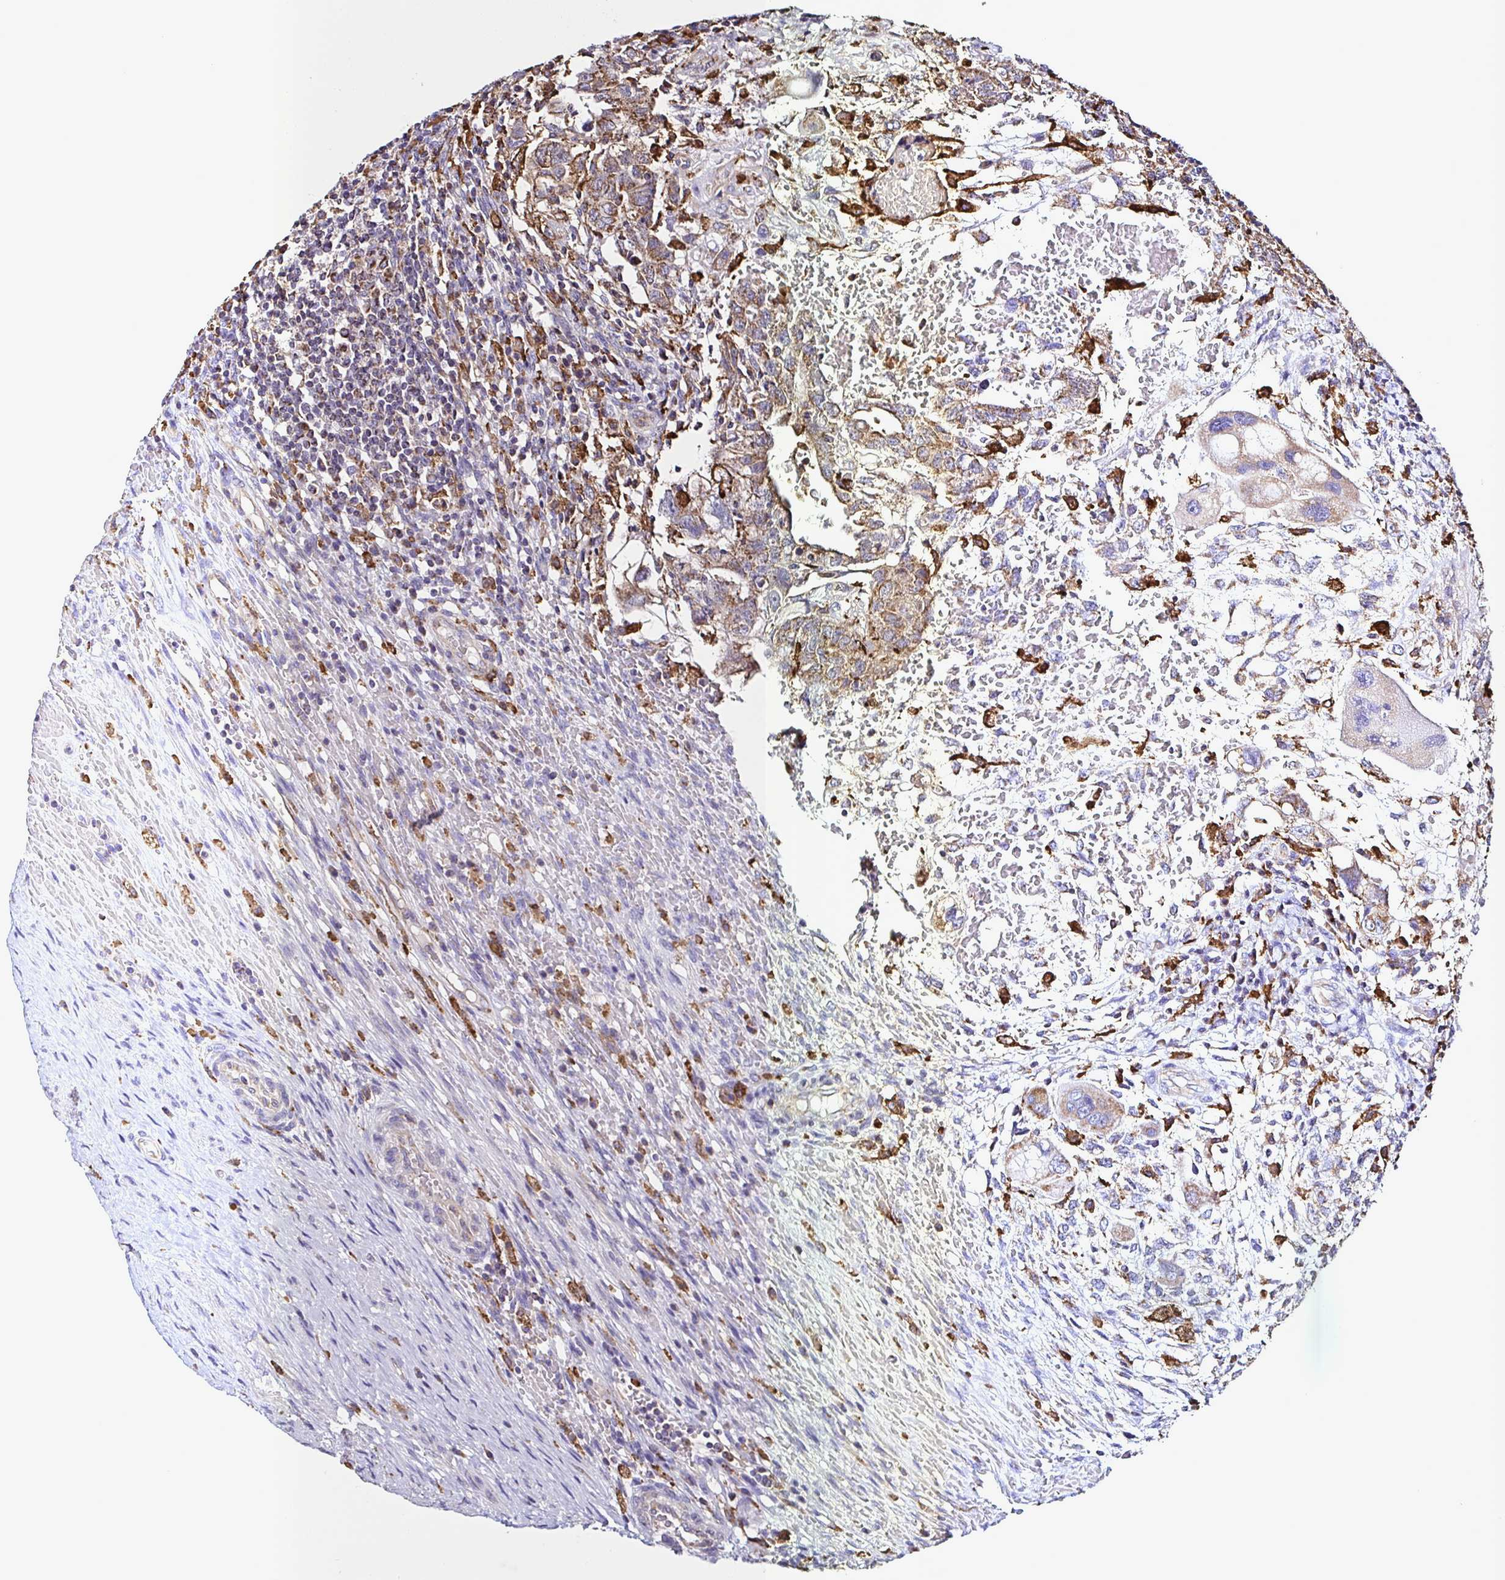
{"staining": {"intensity": "moderate", "quantity": ">75%", "location": "cytoplasmic/membranous"}, "tissue": "testis cancer", "cell_type": "Tumor cells", "image_type": "cancer", "snomed": [{"axis": "morphology", "description": "Carcinoma, Embryonal, NOS"}, {"axis": "topography", "description": "Testis"}], "caption": "Tumor cells demonstrate medium levels of moderate cytoplasmic/membranous positivity in approximately >75% of cells in embryonal carcinoma (testis).", "gene": "MSR1", "patient": {"sex": "male", "age": 26}}